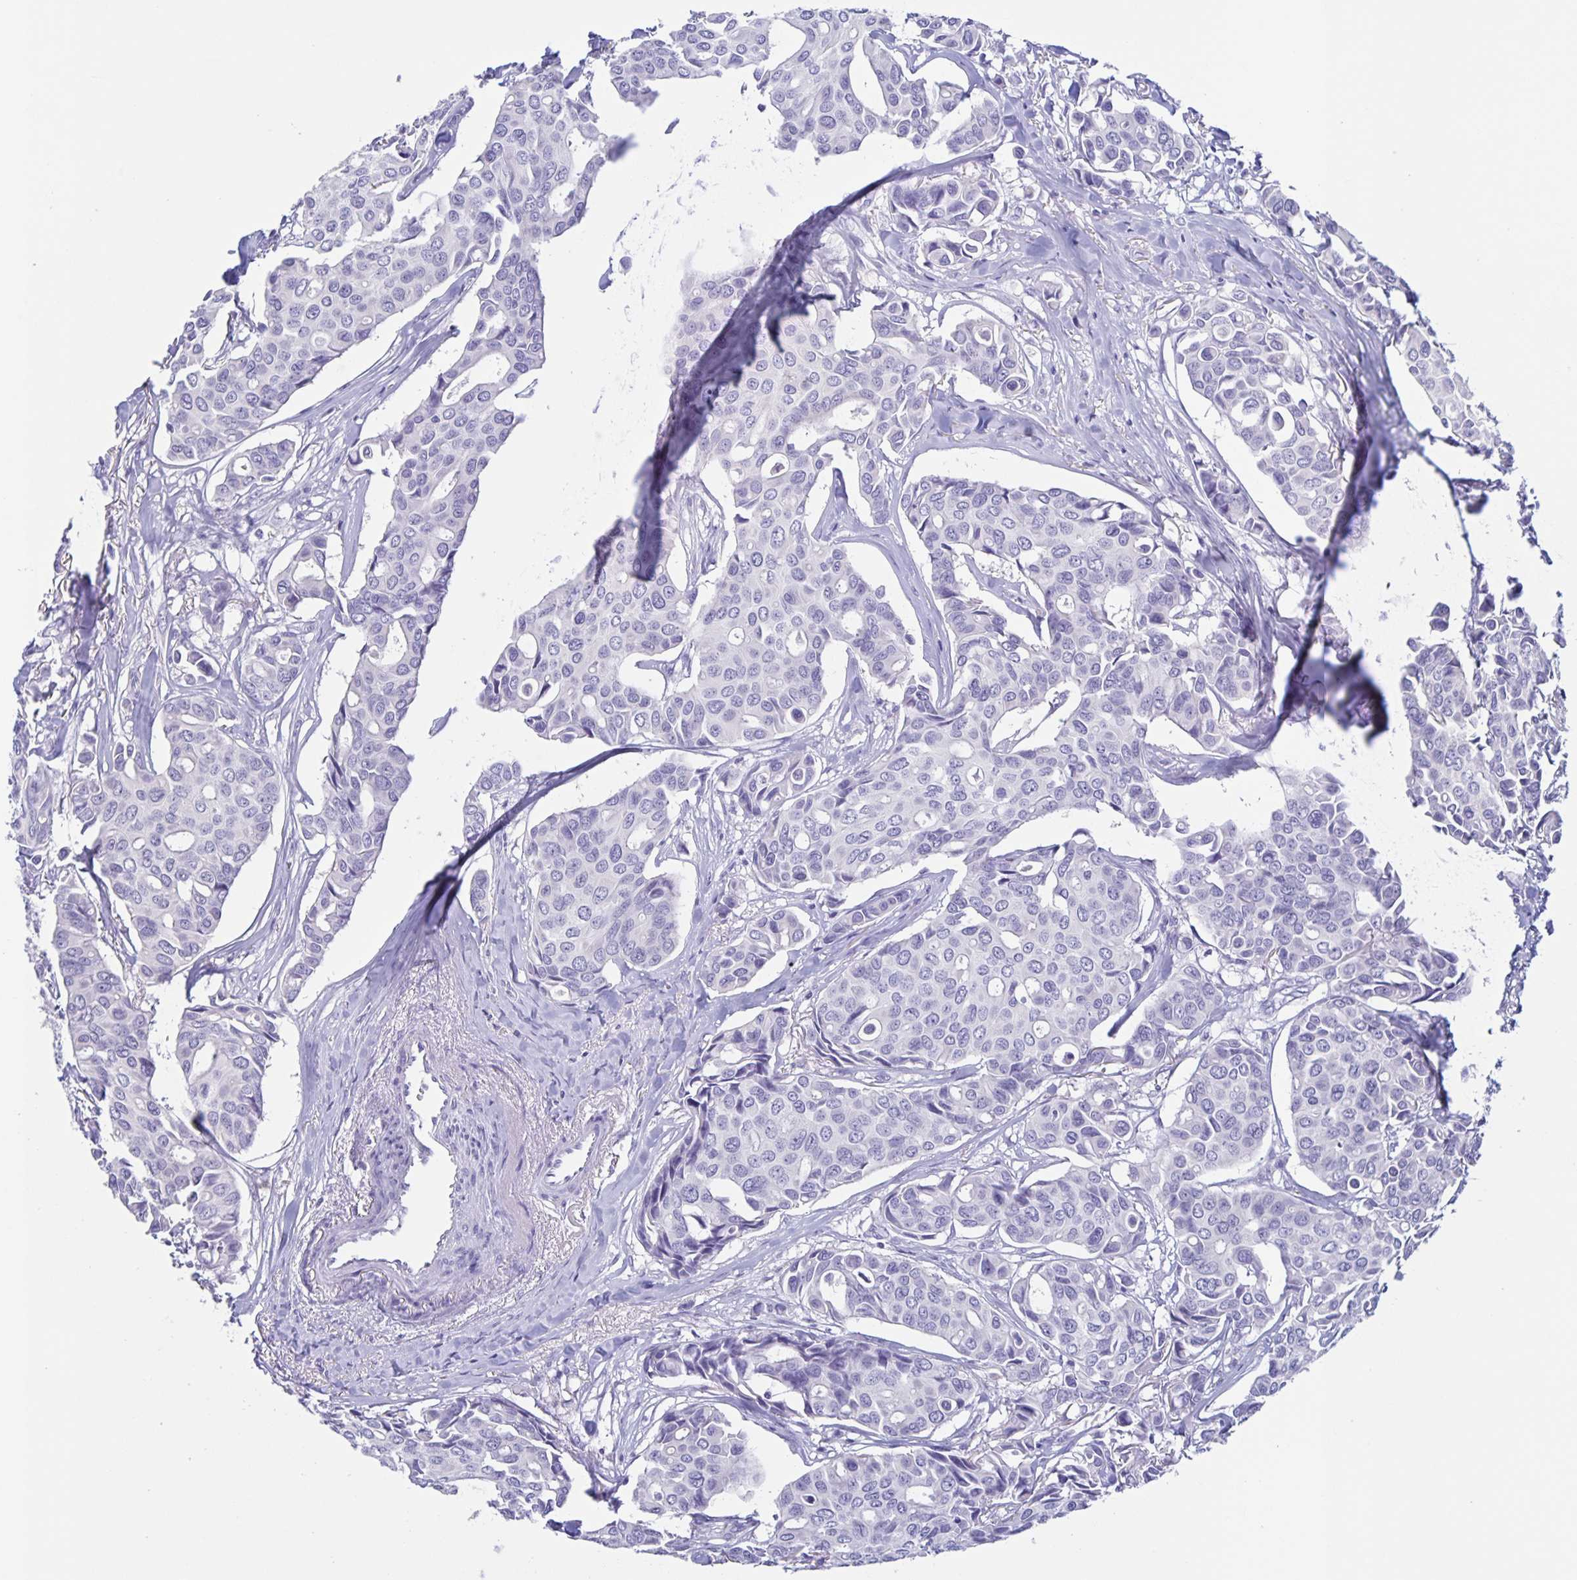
{"staining": {"intensity": "negative", "quantity": "none", "location": "none"}, "tissue": "breast cancer", "cell_type": "Tumor cells", "image_type": "cancer", "snomed": [{"axis": "morphology", "description": "Duct carcinoma"}, {"axis": "topography", "description": "Breast"}], "caption": "An IHC histopathology image of breast cancer is shown. There is no staining in tumor cells of breast cancer.", "gene": "DMBT1", "patient": {"sex": "female", "age": 54}}